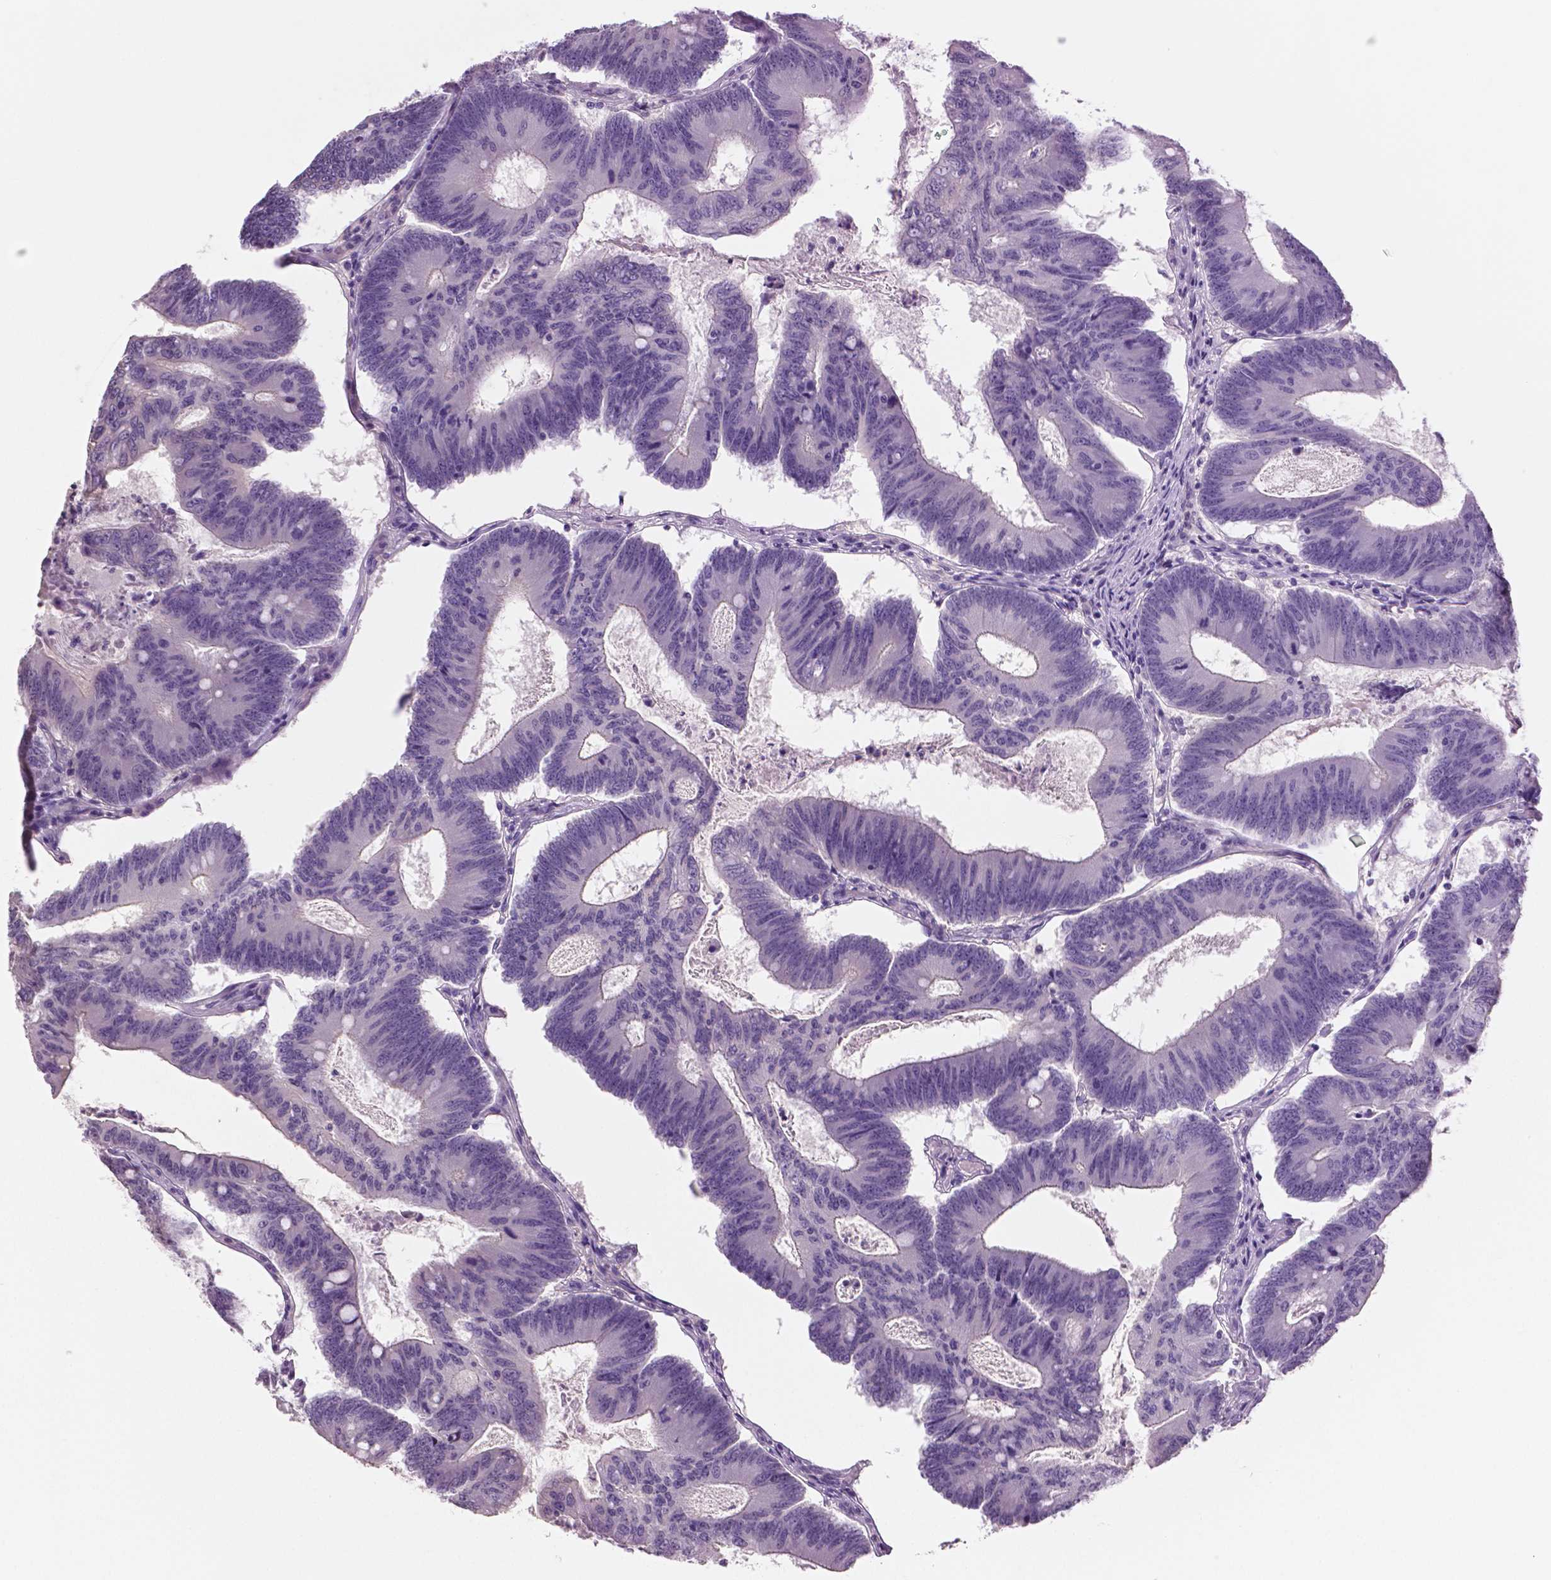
{"staining": {"intensity": "negative", "quantity": "none", "location": "none"}, "tissue": "colorectal cancer", "cell_type": "Tumor cells", "image_type": "cancer", "snomed": [{"axis": "morphology", "description": "Adenocarcinoma, NOS"}, {"axis": "topography", "description": "Colon"}], "caption": "The immunohistochemistry histopathology image has no significant positivity in tumor cells of adenocarcinoma (colorectal) tissue.", "gene": "DNAH12", "patient": {"sex": "female", "age": 70}}